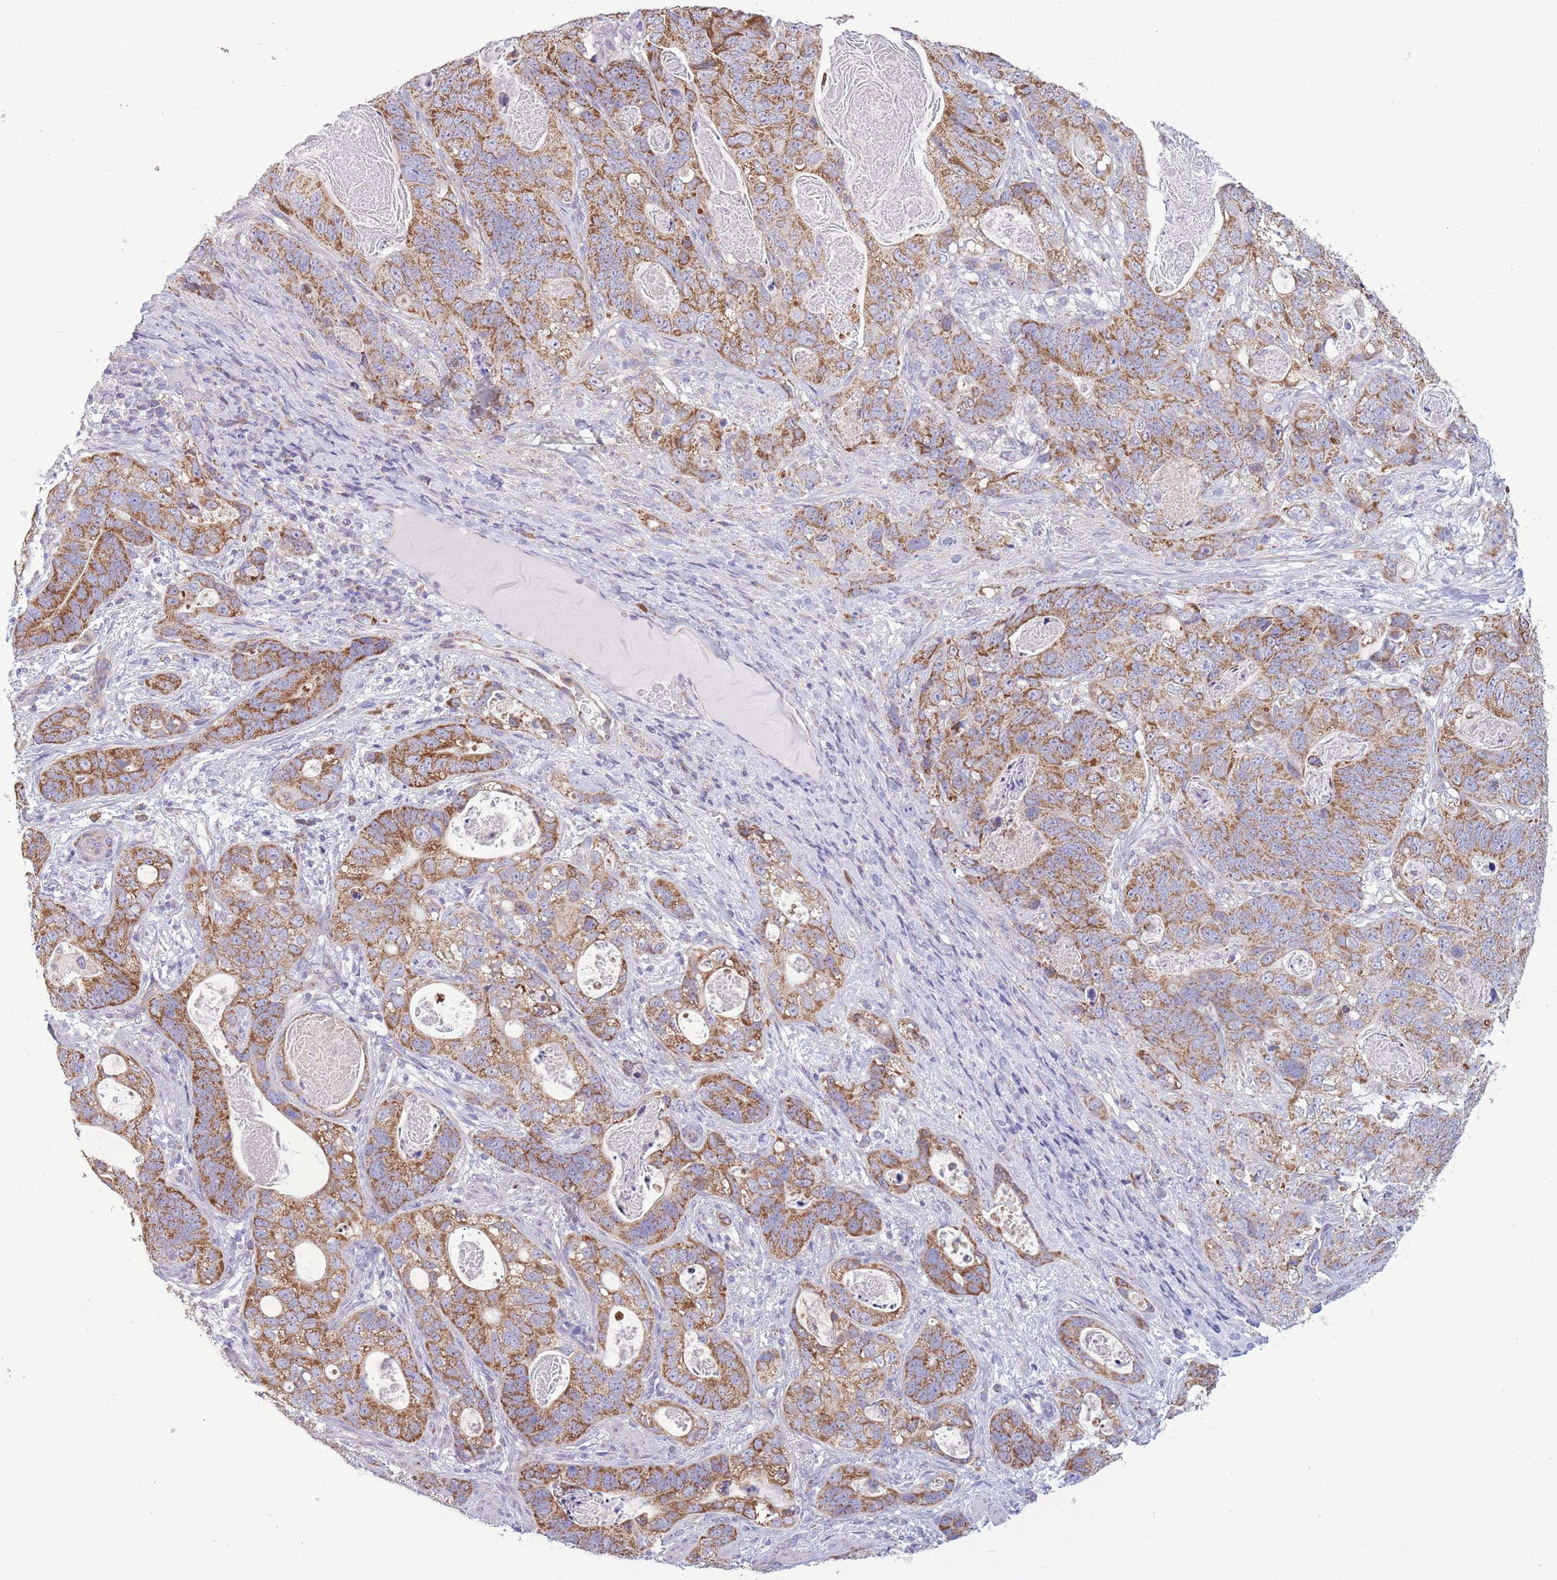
{"staining": {"intensity": "moderate", "quantity": ">75%", "location": "cytoplasmic/membranous"}, "tissue": "stomach cancer", "cell_type": "Tumor cells", "image_type": "cancer", "snomed": [{"axis": "morphology", "description": "Normal tissue, NOS"}, {"axis": "morphology", "description": "Adenocarcinoma, NOS"}, {"axis": "topography", "description": "Stomach"}], "caption": "Immunohistochemistry photomicrograph of neoplastic tissue: adenocarcinoma (stomach) stained using immunohistochemistry shows medium levels of moderate protein expression localized specifically in the cytoplasmic/membranous of tumor cells, appearing as a cytoplasmic/membranous brown color.", "gene": "PDHA1", "patient": {"sex": "female", "age": 89}}